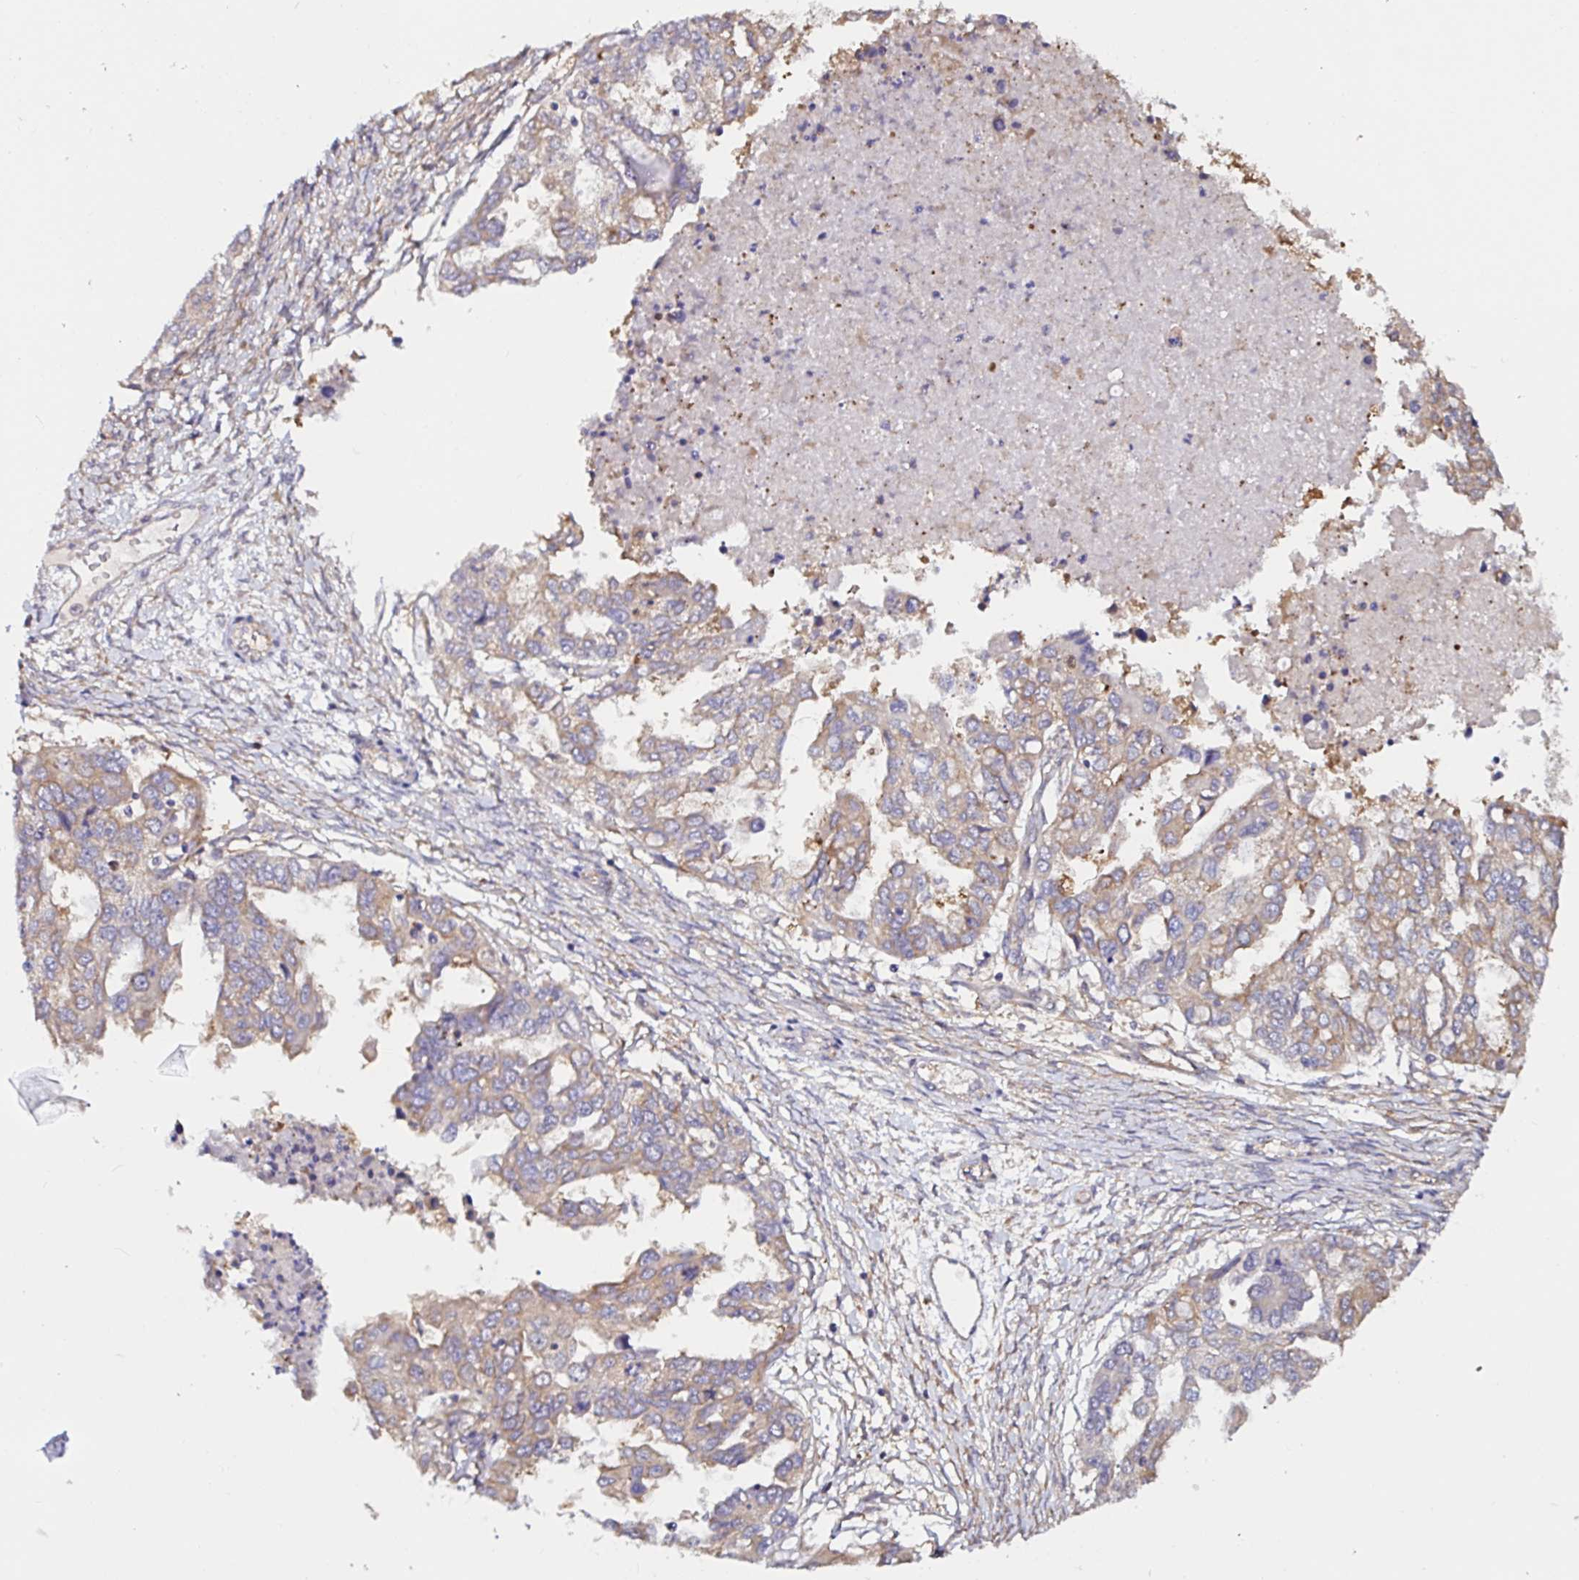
{"staining": {"intensity": "weak", "quantity": ">75%", "location": "cytoplasmic/membranous"}, "tissue": "ovarian cancer", "cell_type": "Tumor cells", "image_type": "cancer", "snomed": [{"axis": "morphology", "description": "Cystadenocarcinoma, serous, NOS"}, {"axis": "topography", "description": "Ovary"}], "caption": "Tumor cells exhibit low levels of weak cytoplasmic/membranous expression in approximately >75% of cells in ovarian cancer.", "gene": "RSRP1", "patient": {"sex": "female", "age": 53}}